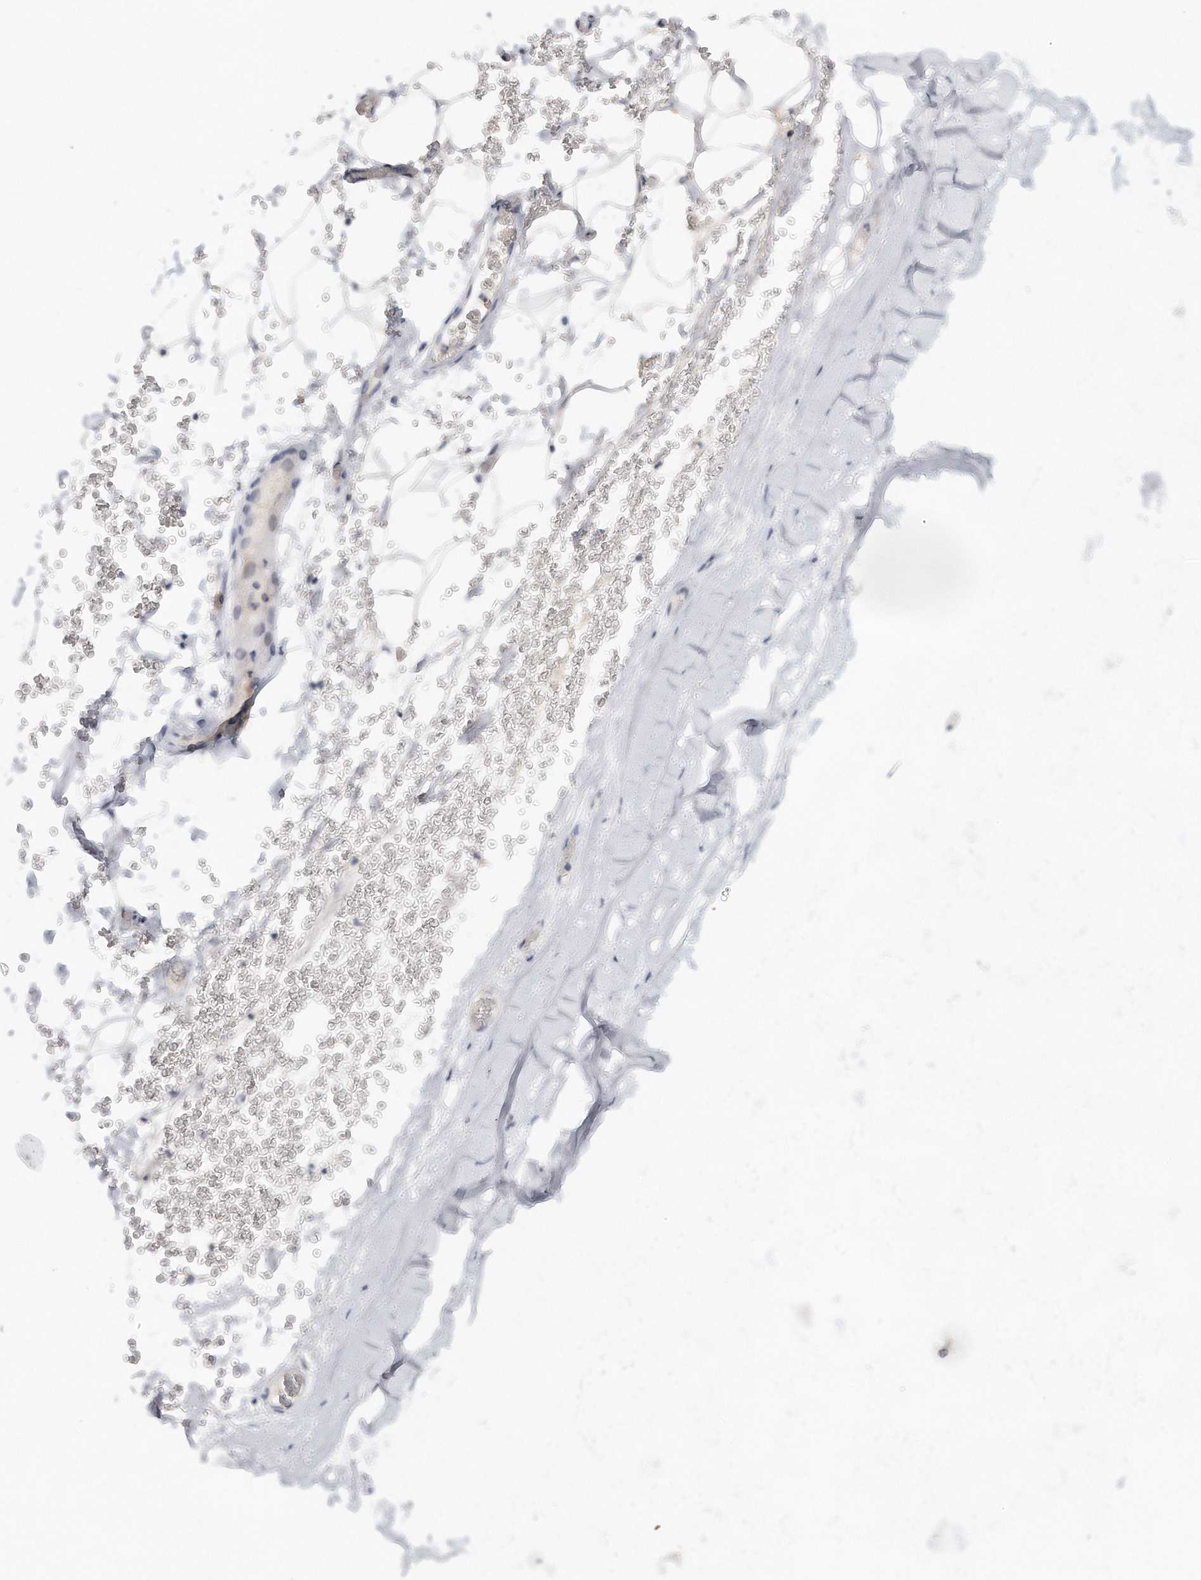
{"staining": {"intensity": "negative", "quantity": "none", "location": "none"}, "tissue": "adipose tissue", "cell_type": "Adipocytes", "image_type": "normal", "snomed": [{"axis": "morphology", "description": "Normal tissue, NOS"}, {"axis": "topography", "description": "Bronchus"}], "caption": "The immunohistochemistry (IHC) histopathology image has no significant expression in adipocytes of adipose tissue.", "gene": "DDX43", "patient": {"sex": "male", "age": 66}}